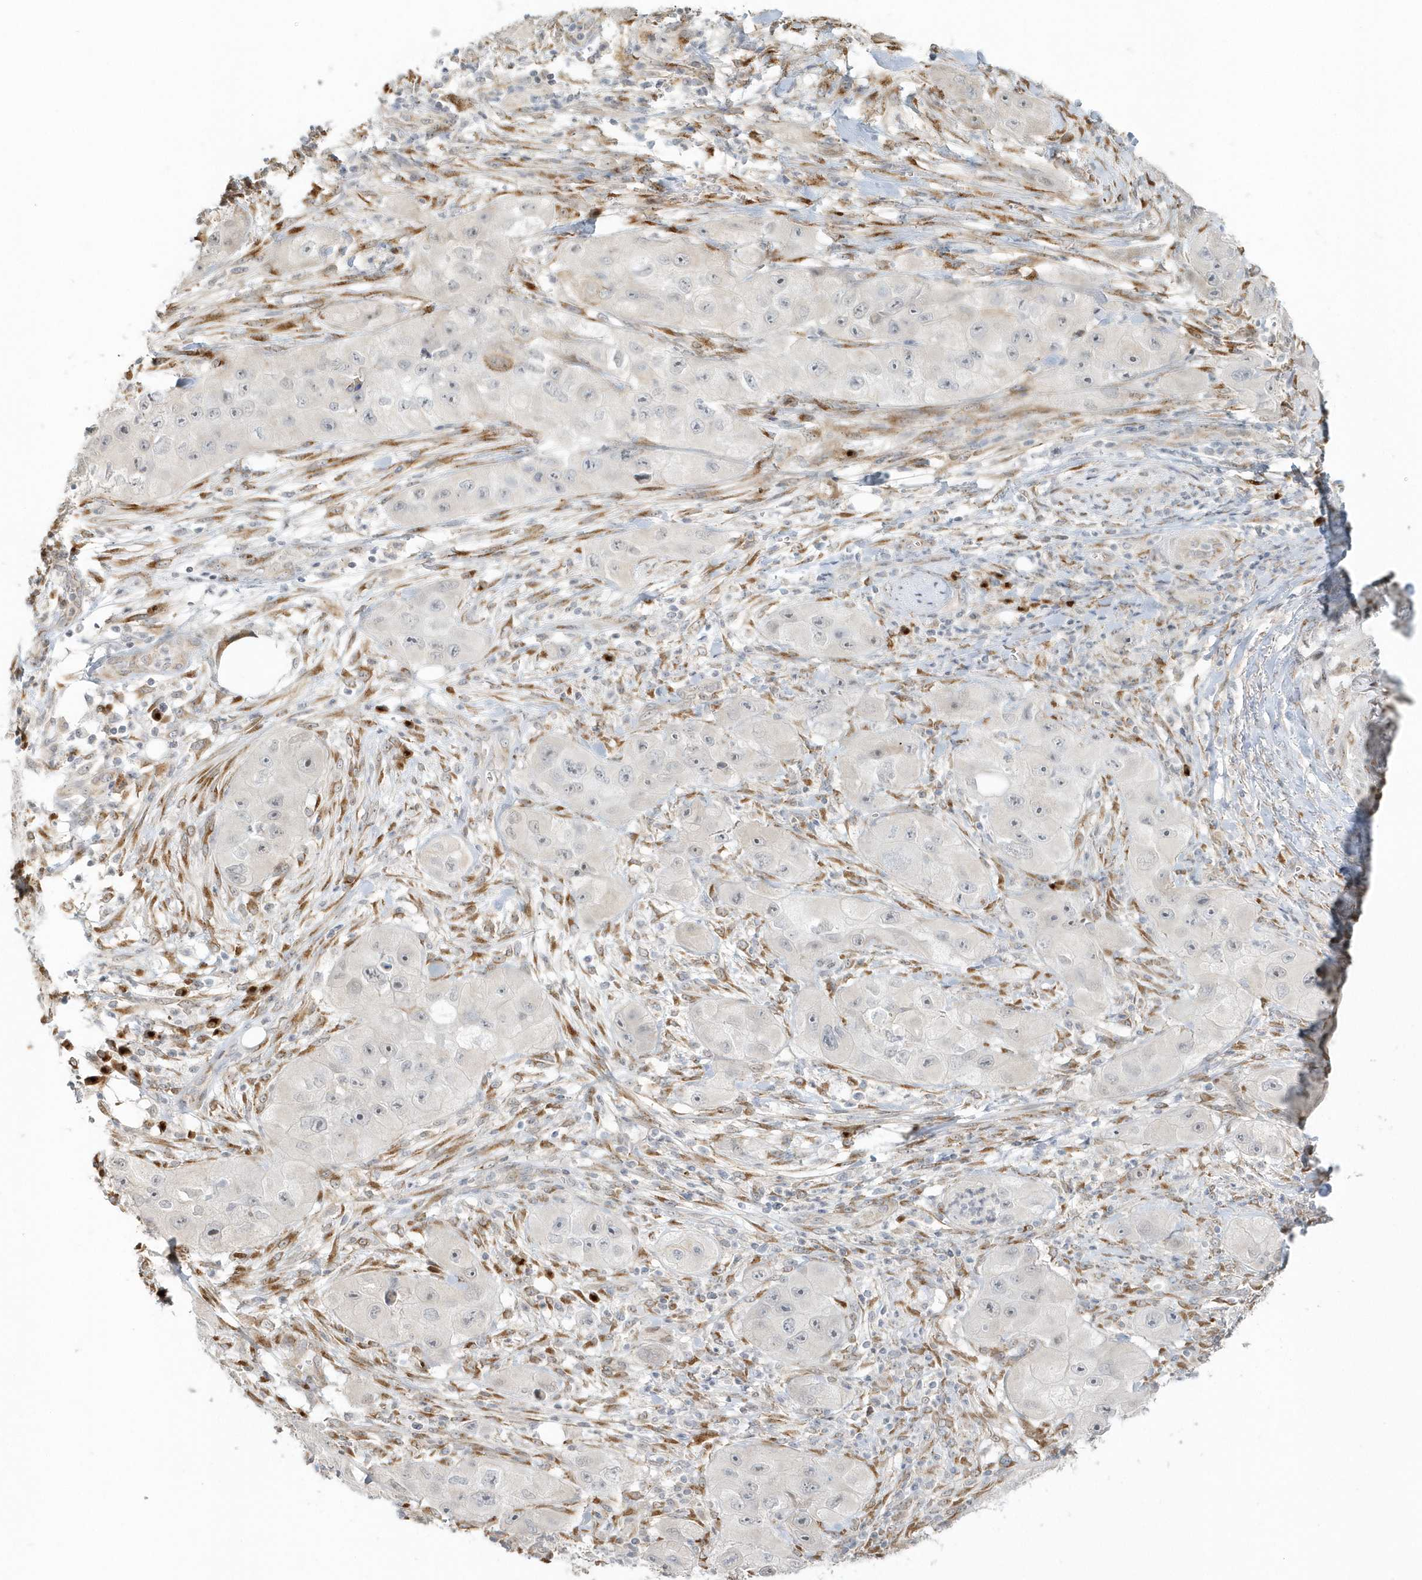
{"staining": {"intensity": "negative", "quantity": "none", "location": "none"}, "tissue": "skin cancer", "cell_type": "Tumor cells", "image_type": "cancer", "snomed": [{"axis": "morphology", "description": "Squamous cell carcinoma, NOS"}, {"axis": "topography", "description": "Skin"}, {"axis": "topography", "description": "Subcutis"}], "caption": "DAB (3,3'-diaminobenzidine) immunohistochemical staining of skin cancer demonstrates no significant staining in tumor cells. The staining is performed using DAB brown chromogen with nuclei counter-stained in using hematoxylin.", "gene": "DHFR", "patient": {"sex": "male", "age": 73}}